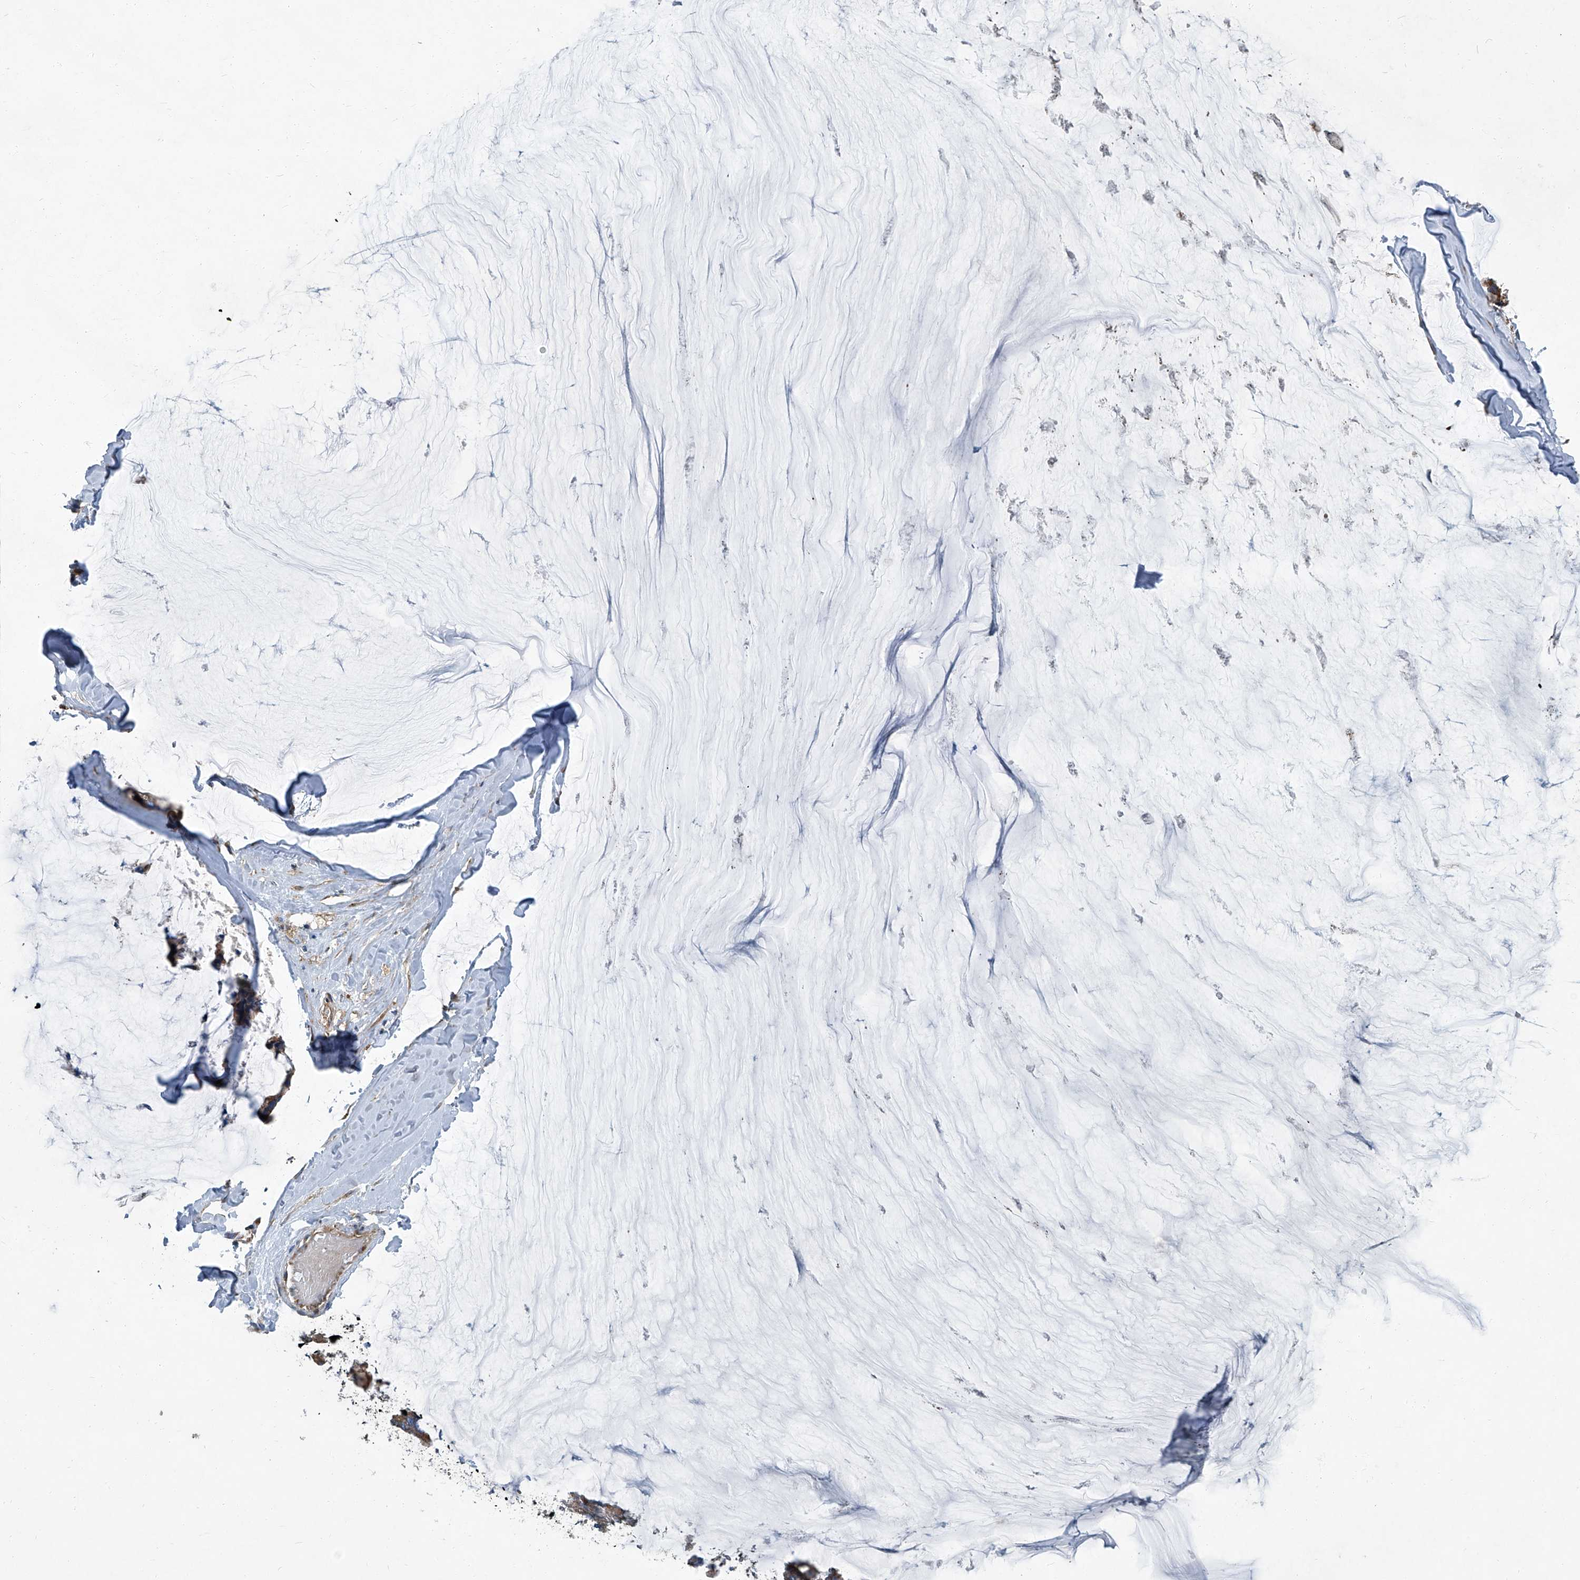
{"staining": {"intensity": "strong", "quantity": ">75%", "location": "cytoplasmic/membranous"}, "tissue": "ovarian cancer", "cell_type": "Tumor cells", "image_type": "cancer", "snomed": [{"axis": "morphology", "description": "Cystadenocarcinoma, mucinous, NOS"}, {"axis": "topography", "description": "Ovary"}], "caption": "Tumor cells demonstrate high levels of strong cytoplasmic/membranous staining in about >75% of cells in human ovarian mucinous cystadenocarcinoma. Immunohistochemistry (ihc) stains the protein of interest in brown and the nuclei are stained blue.", "gene": "PIGH", "patient": {"sex": "female", "age": 39}}